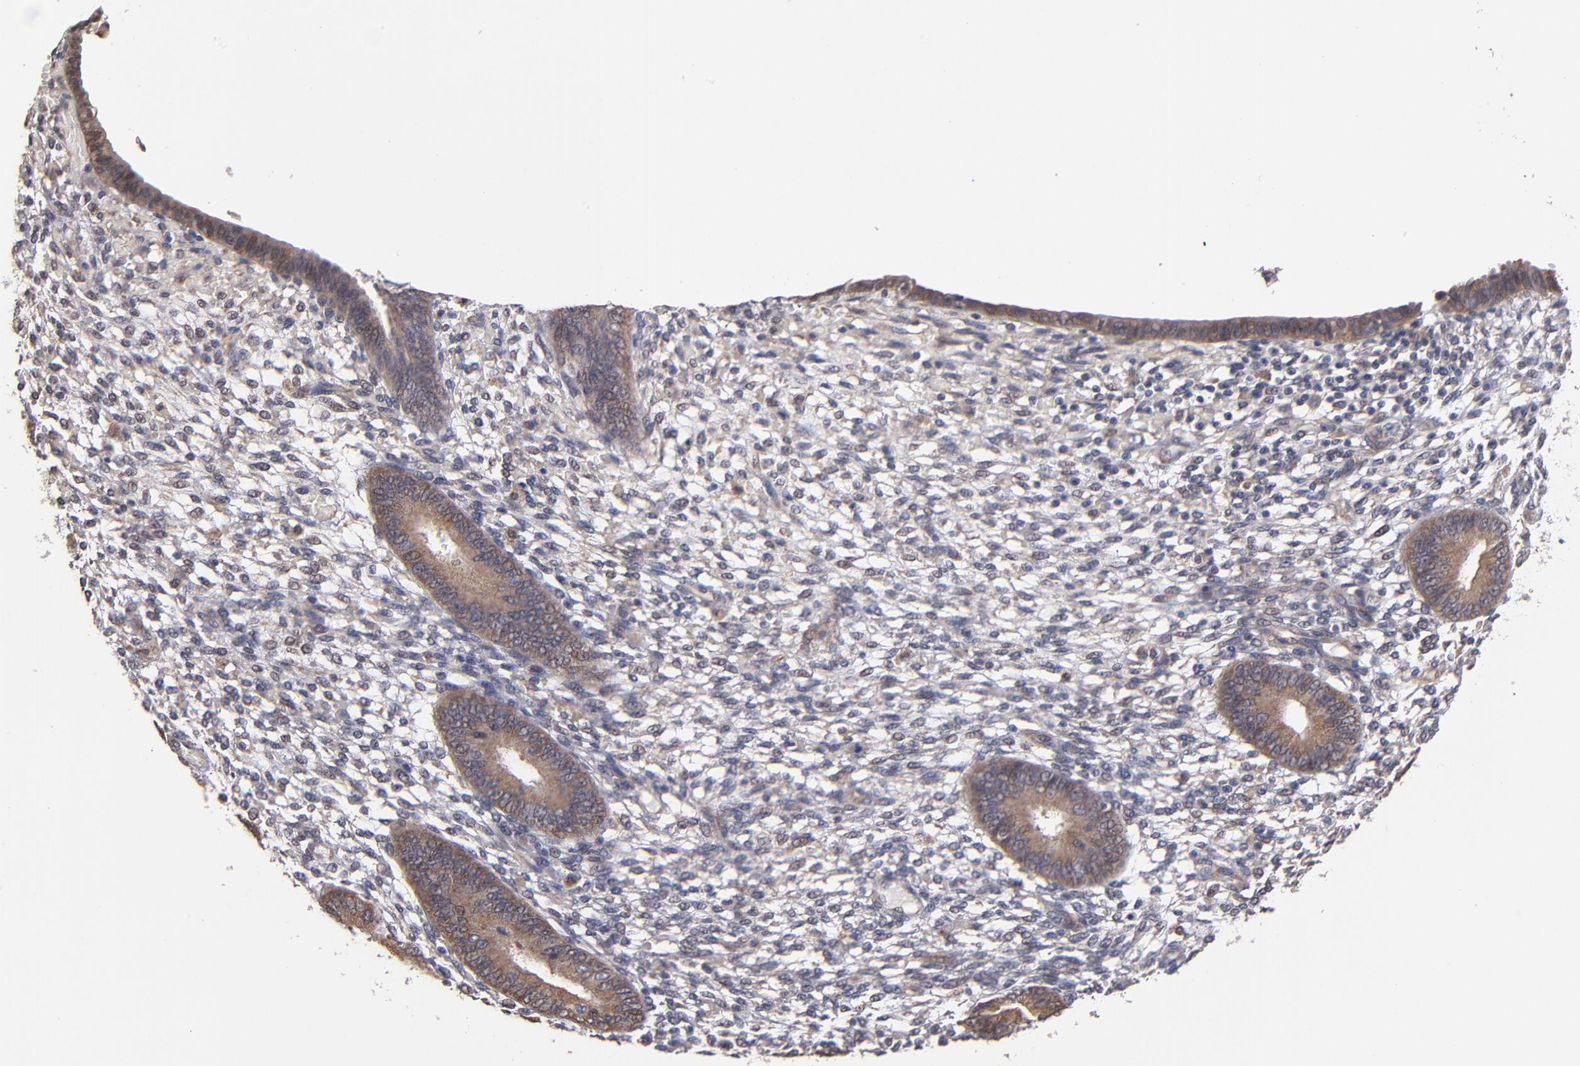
{"staining": {"intensity": "weak", "quantity": "<25%", "location": "cytoplasmic/membranous"}, "tissue": "endometrium", "cell_type": "Cells in endometrial stroma", "image_type": "normal", "snomed": [{"axis": "morphology", "description": "Normal tissue, NOS"}, {"axis": "topography", "description": "Endometrium"}], "caption": "This is an immunohistochemistry histopathology image of normal endometrium. There is no staining in cells in endometrial stroma.", "gene": "GMFB", "patient": {"sex": "female", "age": 42}}